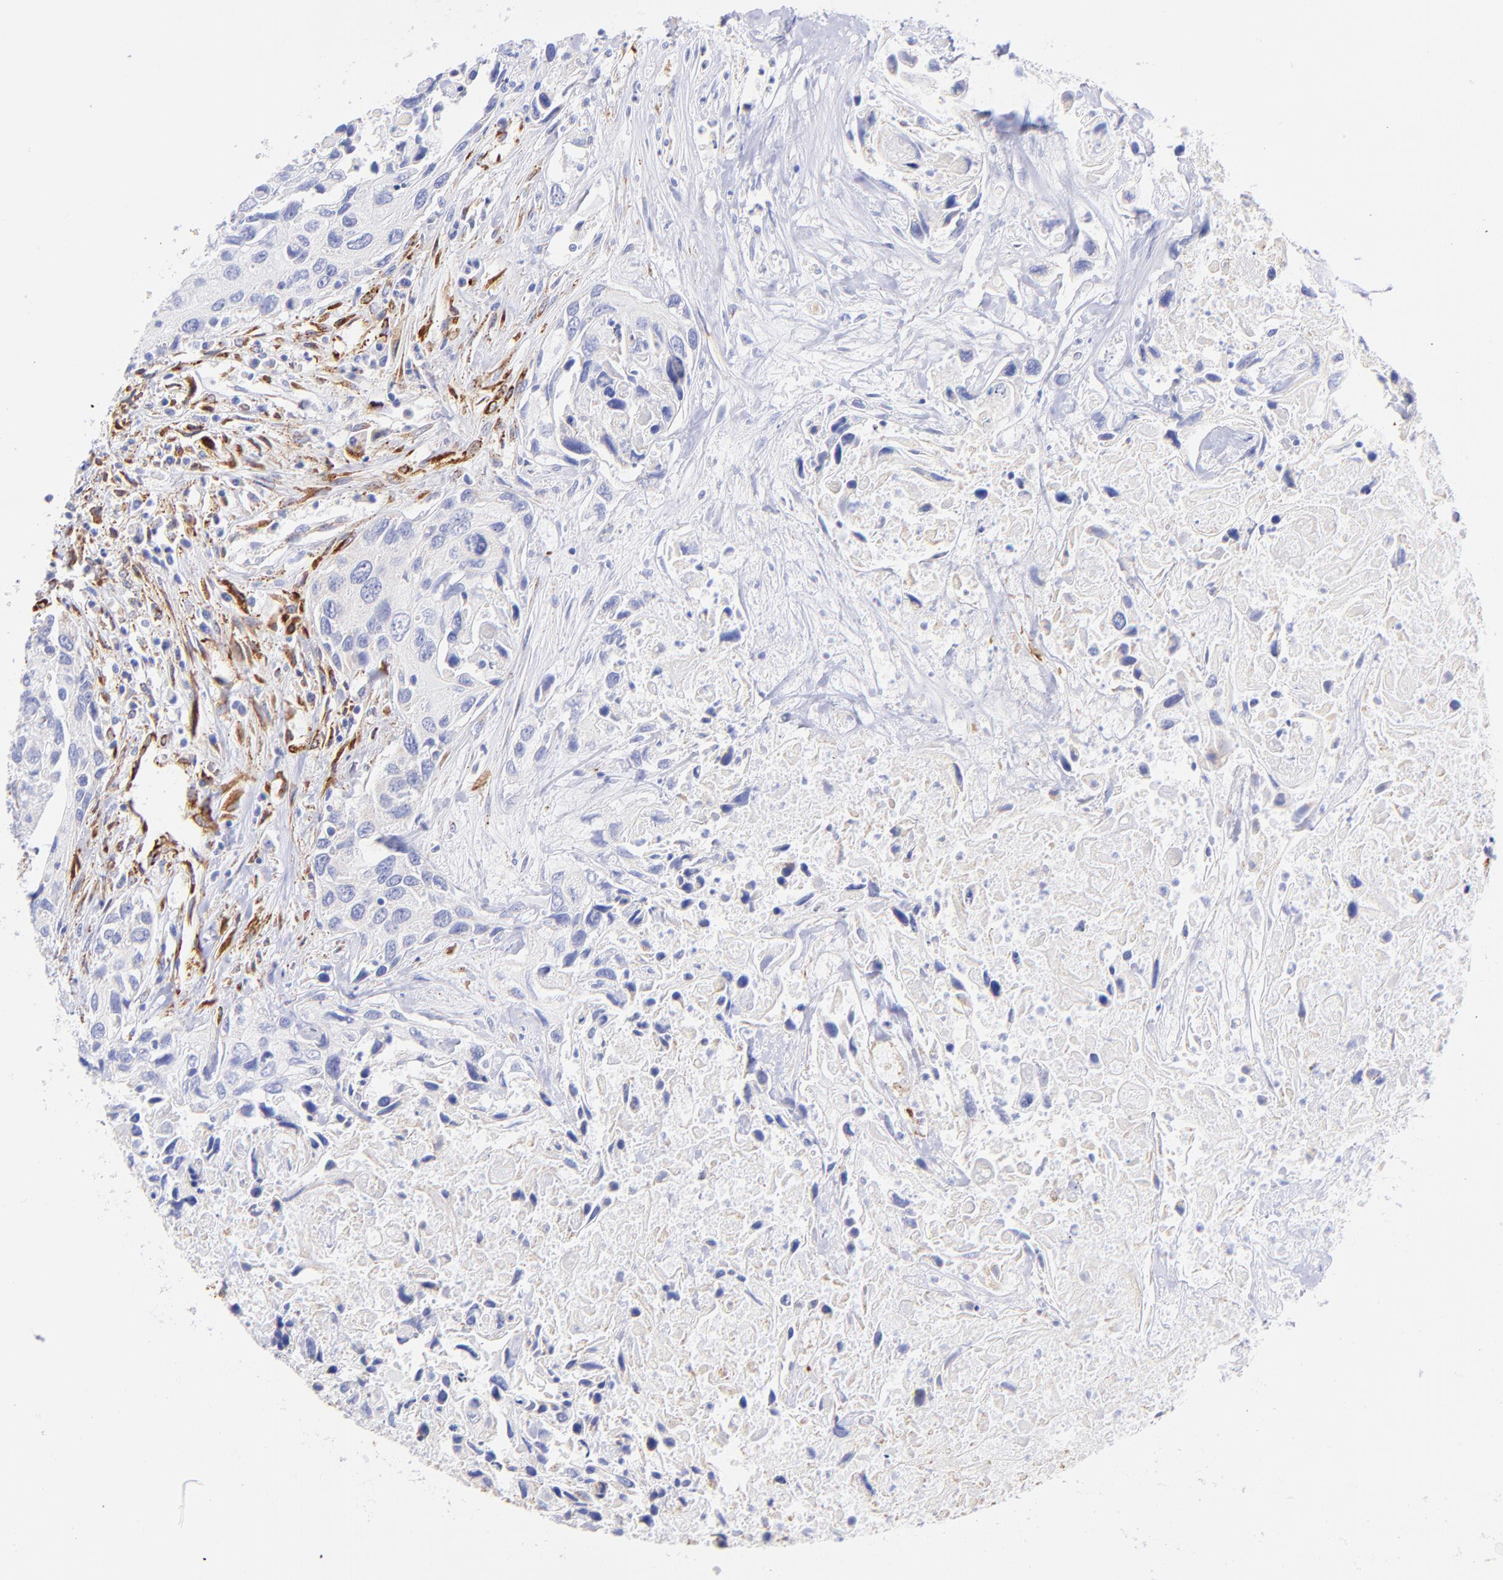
{"staining": {"intensity": "negative", "quantity": "none", "location": "none"}, "tissue": "urothelial cancer", "cell_type": "Tumor cells", "image_type": "cancer", "snomed": [{"axis": "morphology", "description": "Urothelial carcinoma, High grade"}, {"axis": "topography", "description": "Urinary bladder"}], "caption": "This is an immunohistochemistry (IHC) photomicrograph of urothelial carcinoma (high-grade). There is no staining in tumor cells.", "gene": "SPARC", "patient": {"sex": "male", "age": 71}}